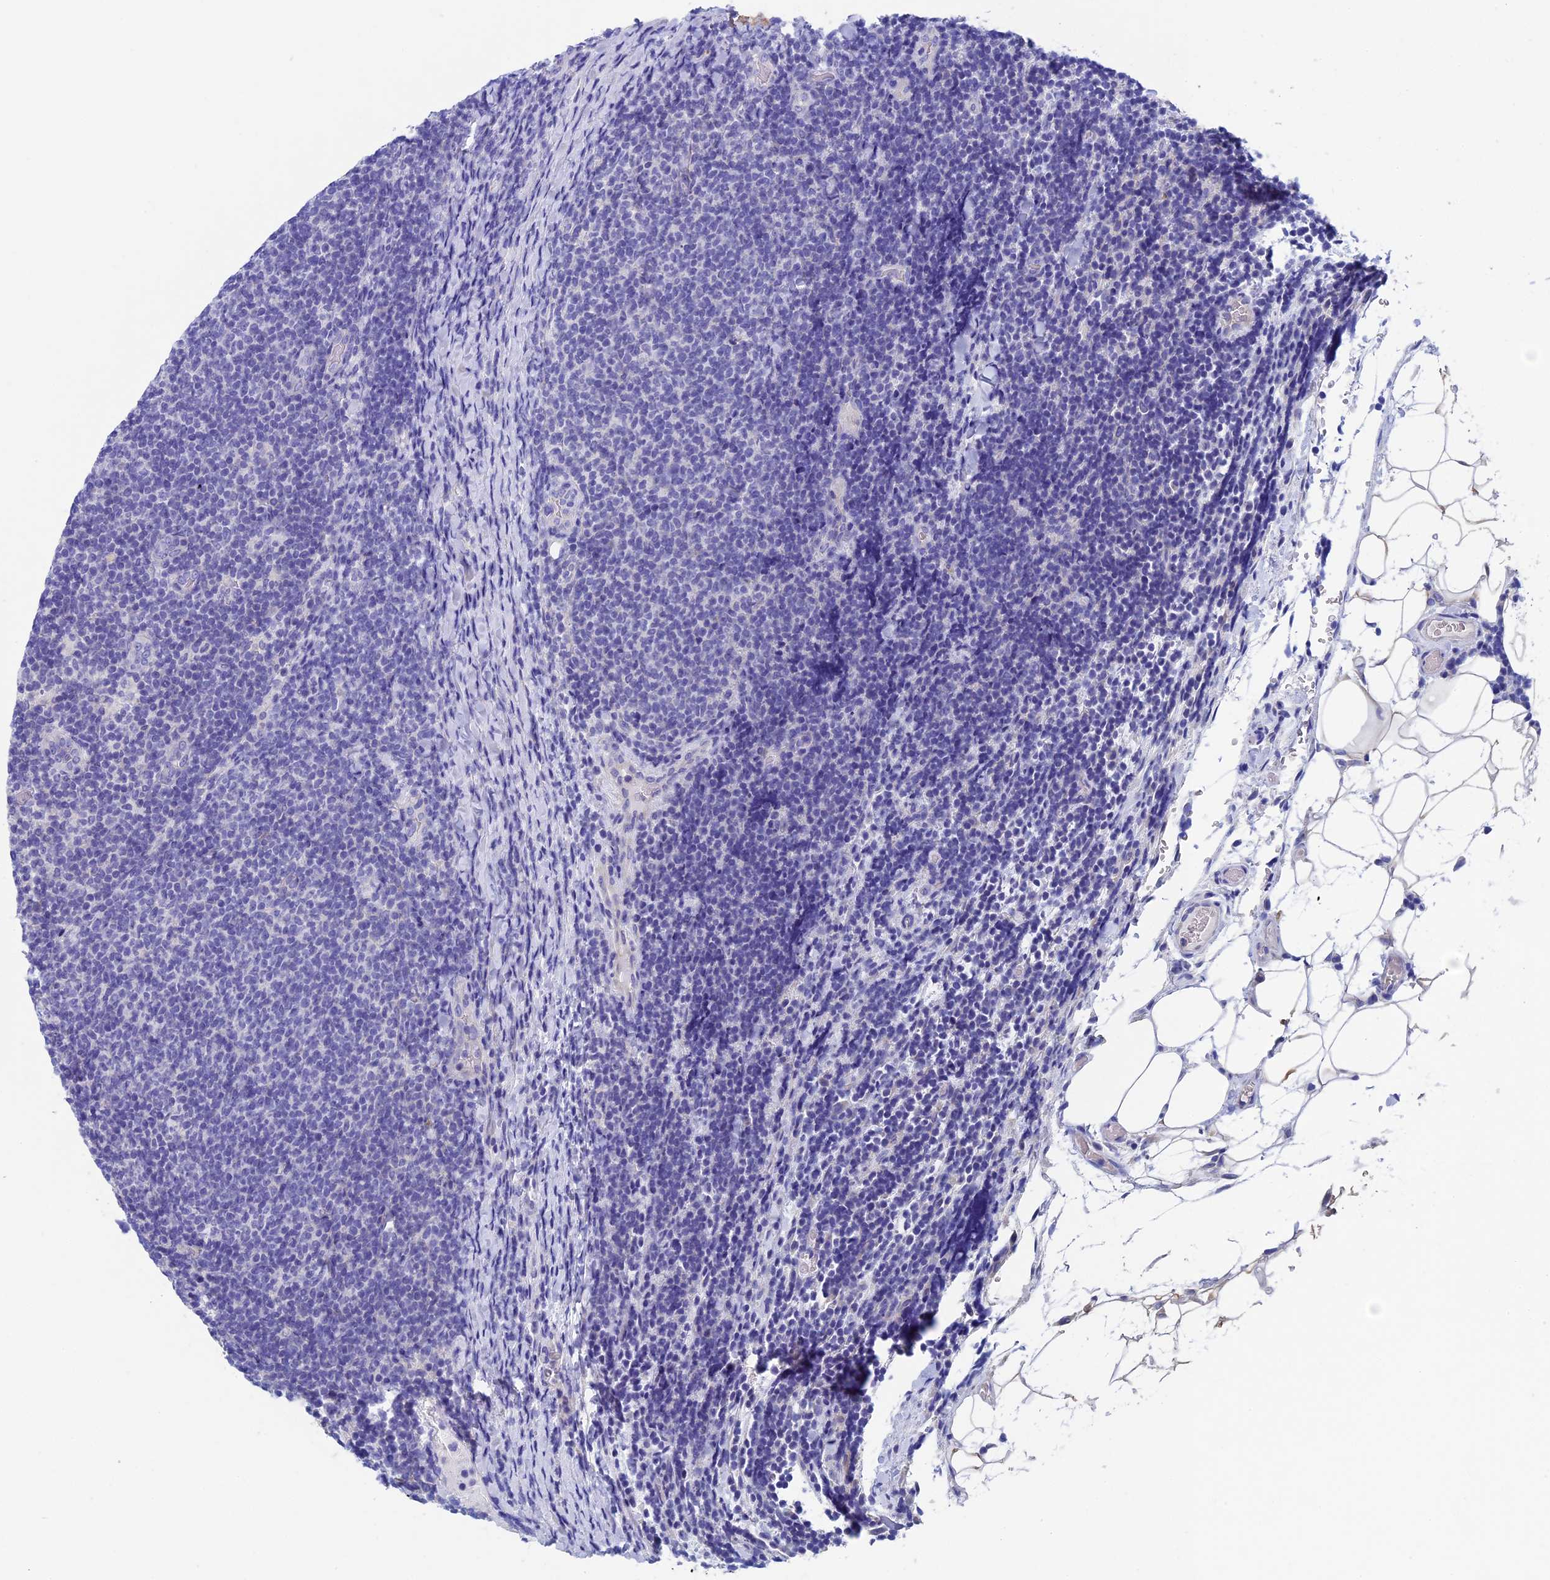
{"staining": {"intensity": "negative", "quantity": "none", "location": "none"}, "tissue": "lymphoma", "cell_type": "Tumor cells", "image_type": "cancer", "snomed": [{"axis": "morphology", "description": "Malignant lymphoma, non-Hodgkin's type, Low grade"}, {"axis": "topography", "description": "Lymph node"}], "caption": "An immunohistochemistry (IHC) photomicrograph of lymphoma is shown. There is no staining in tumor cells of lymphoma. Nuclei are stained in blue.", "gene": "ADH7", "patient": {"sex": "male", "age": 66}}